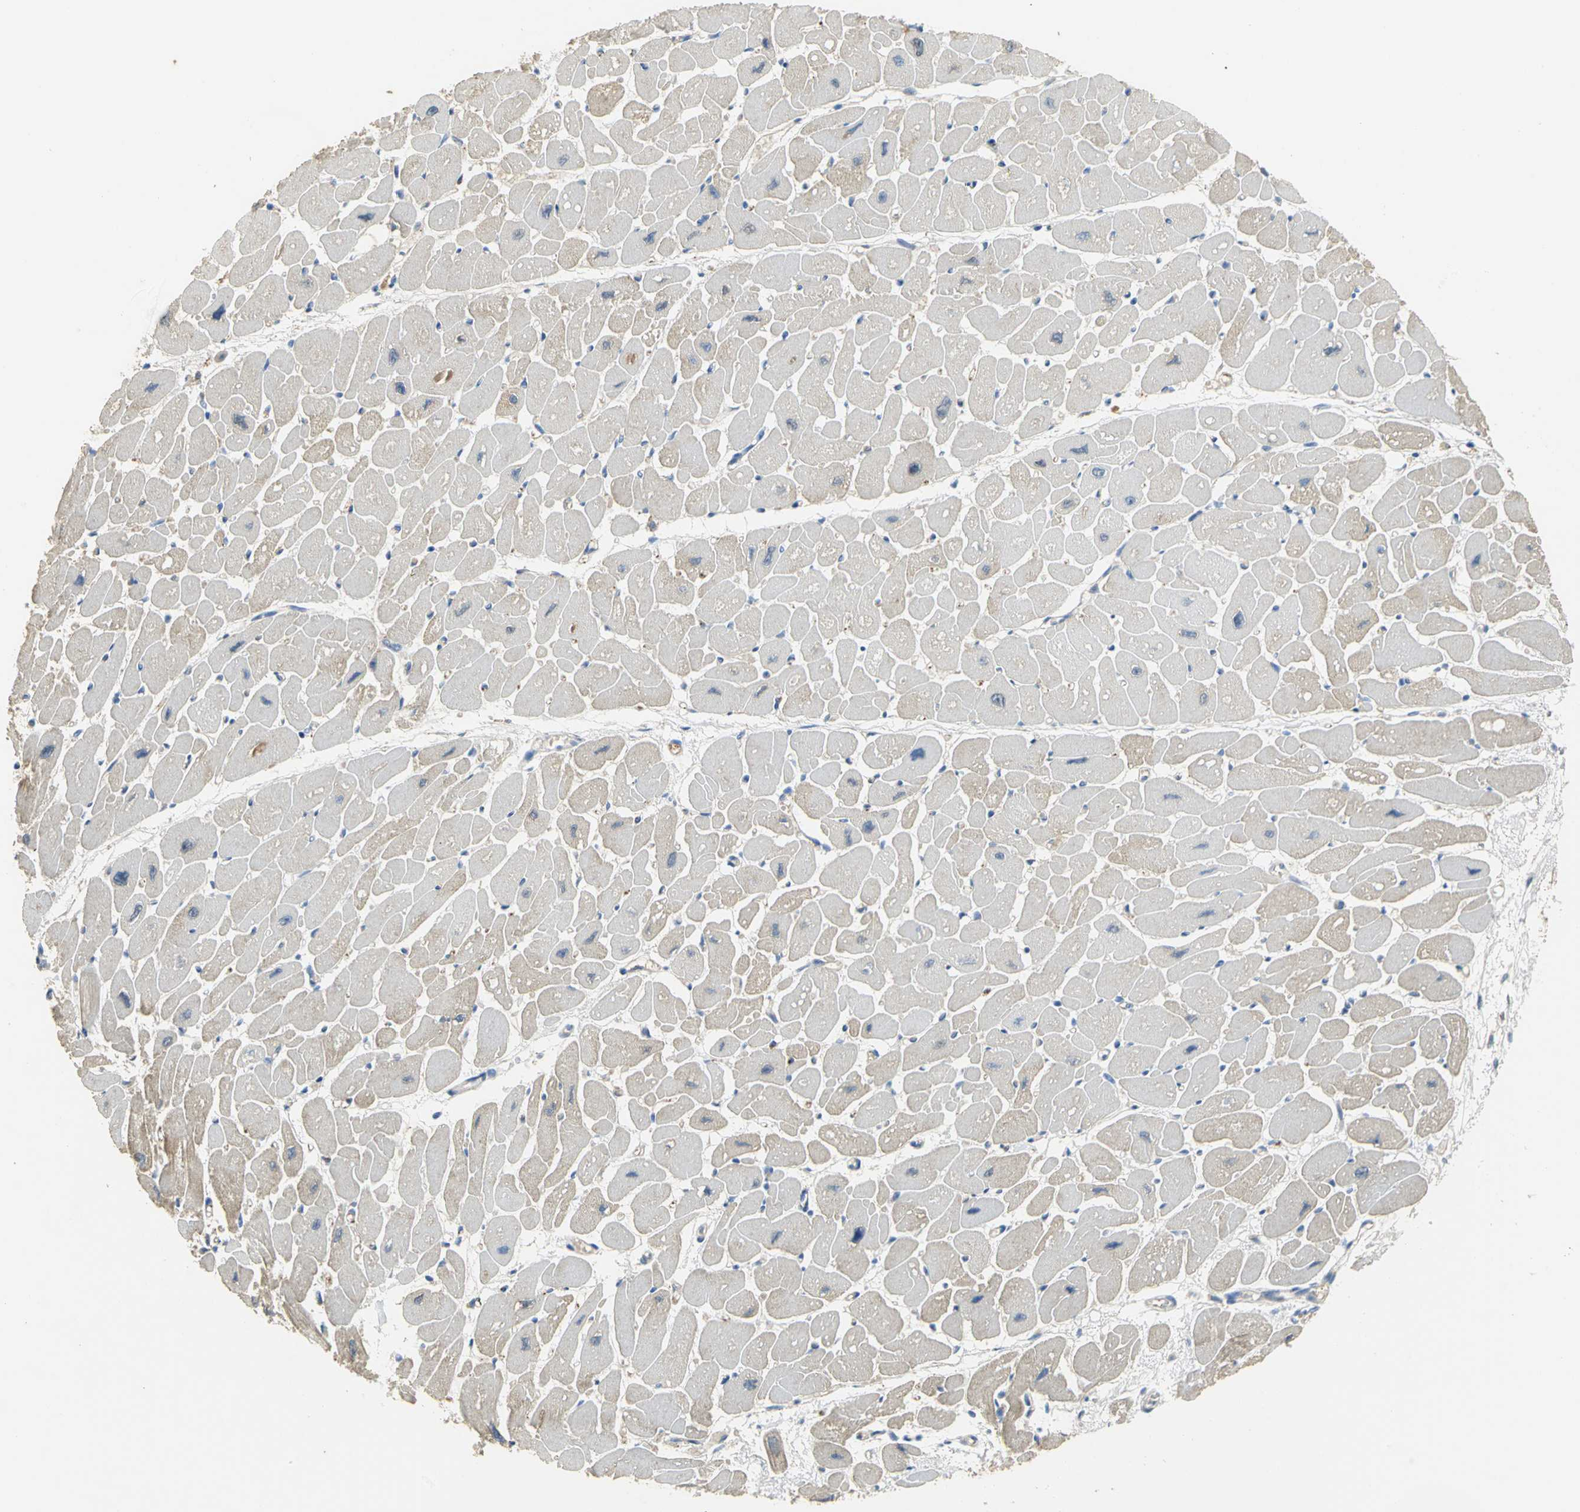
{"staining": {"intensity": "moderate", "quantity": "<25%", "location": "cytoplasmic/membranous"}, "tissue": "heart muscle", "cell_type": "Cardiomyocytes", "image_type": "normal", "snomed": [{"axis": "morphology", "description": "Normal tissue, NOS"}, {"axis": "topography", "description": "Heart"}], "caption": "Heart muscle stained for a protein (brown) reveals moderate cytoplasmic/membranous positive expression in about <25% of cardiomyocytes.", "gene": "GYG2", "patient": {"sex": "female", "age": 54}}